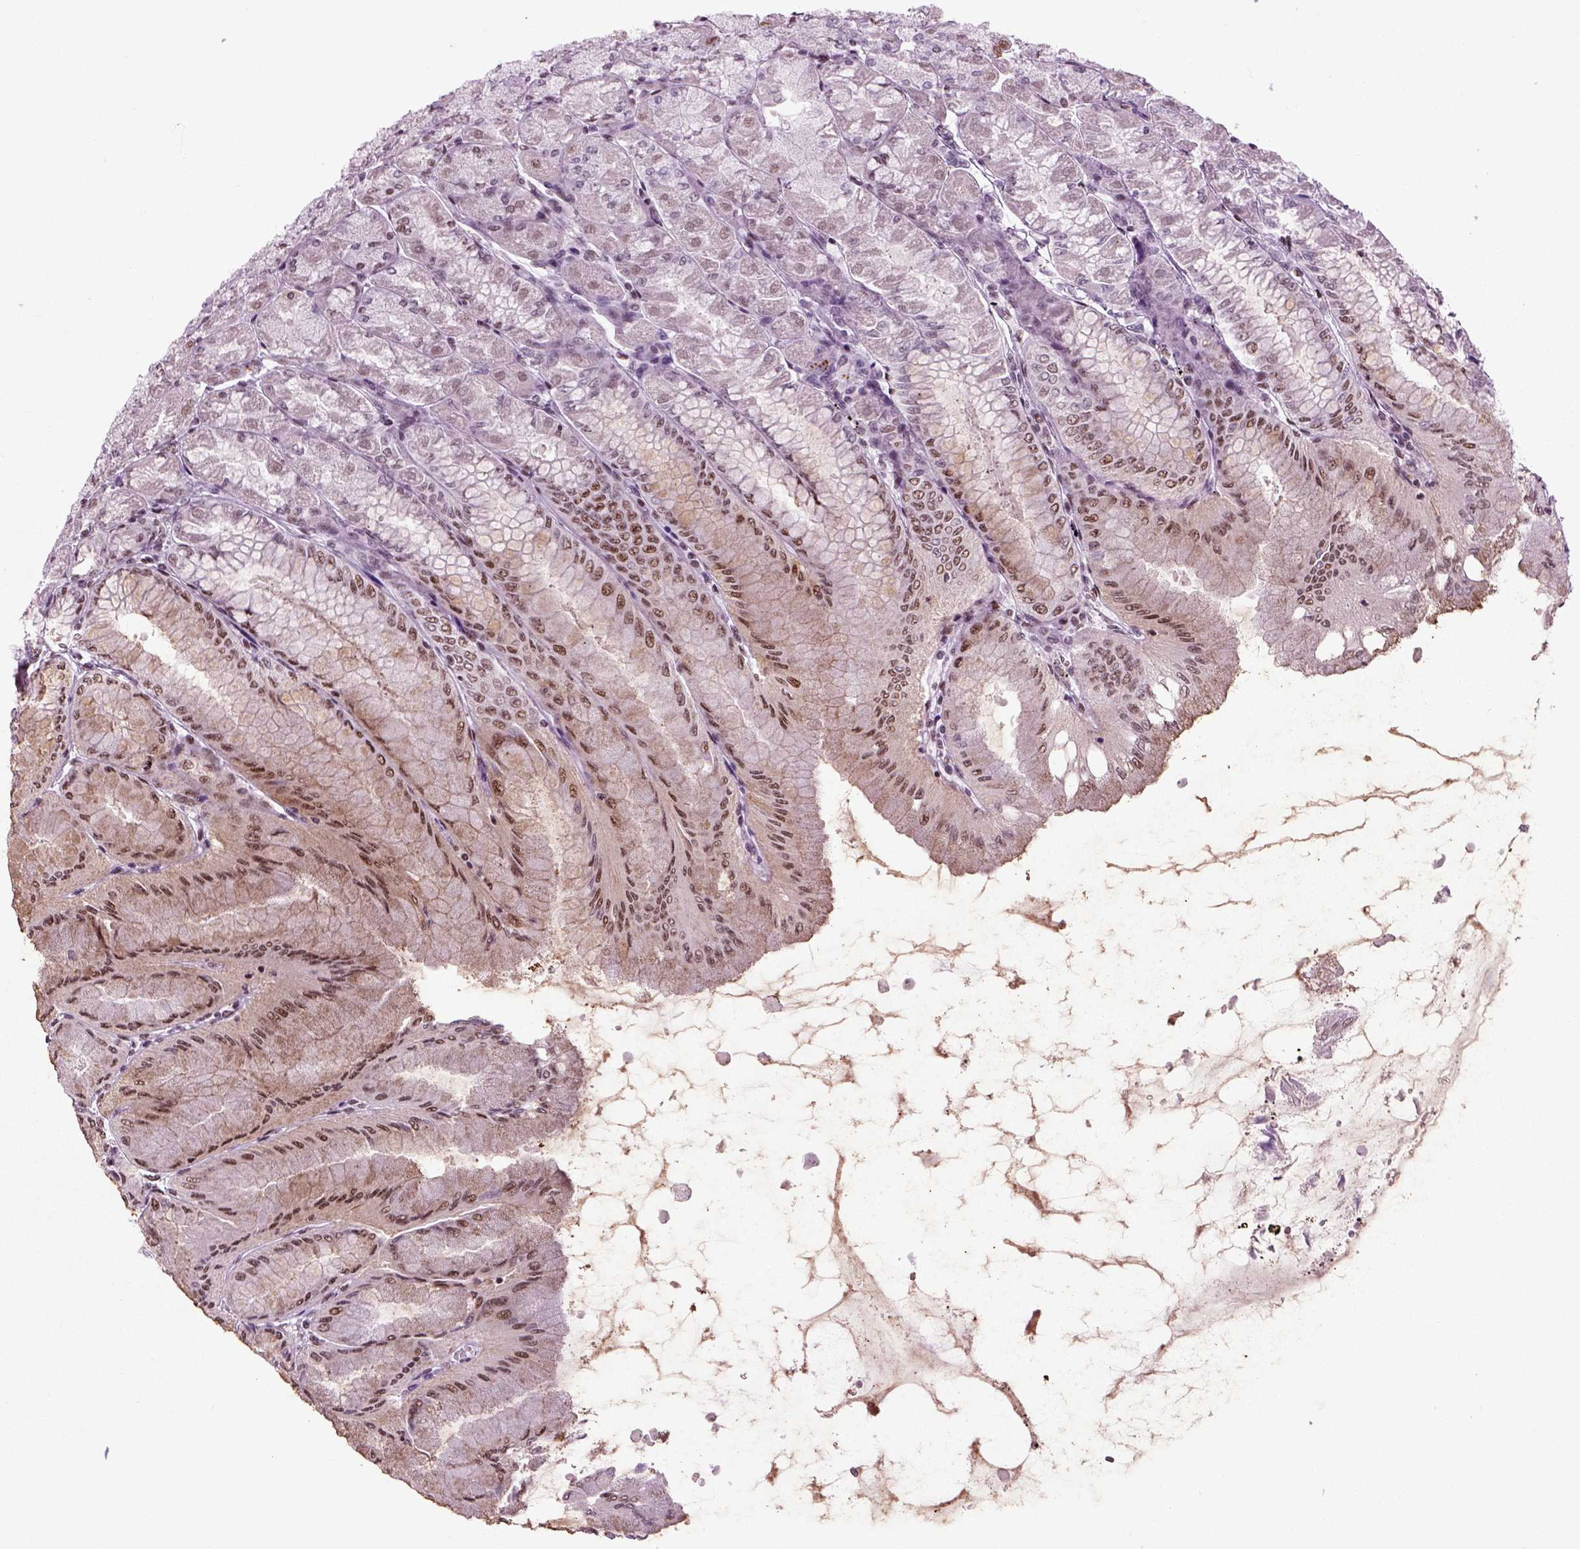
{"staining": {"intensity": "moderate", "quantity": "25%-75%", "location": "nuclear"}, "tissue": "stomach", "cell_type": "Glandular cells", "image_type": "normal", "snomed": [{"axis": "morphology", "description": "Normal tissue, NOS"}, {"axis": "topography", "description": "Stomach, upper"}], "caption": "Stomach stained for a protein (brown) exhibits moderate nuclear positive staining in about 25%-75% of glandular cells.", "gene": "RCOR3", "patient": {"sex": "male", "age": 60}}